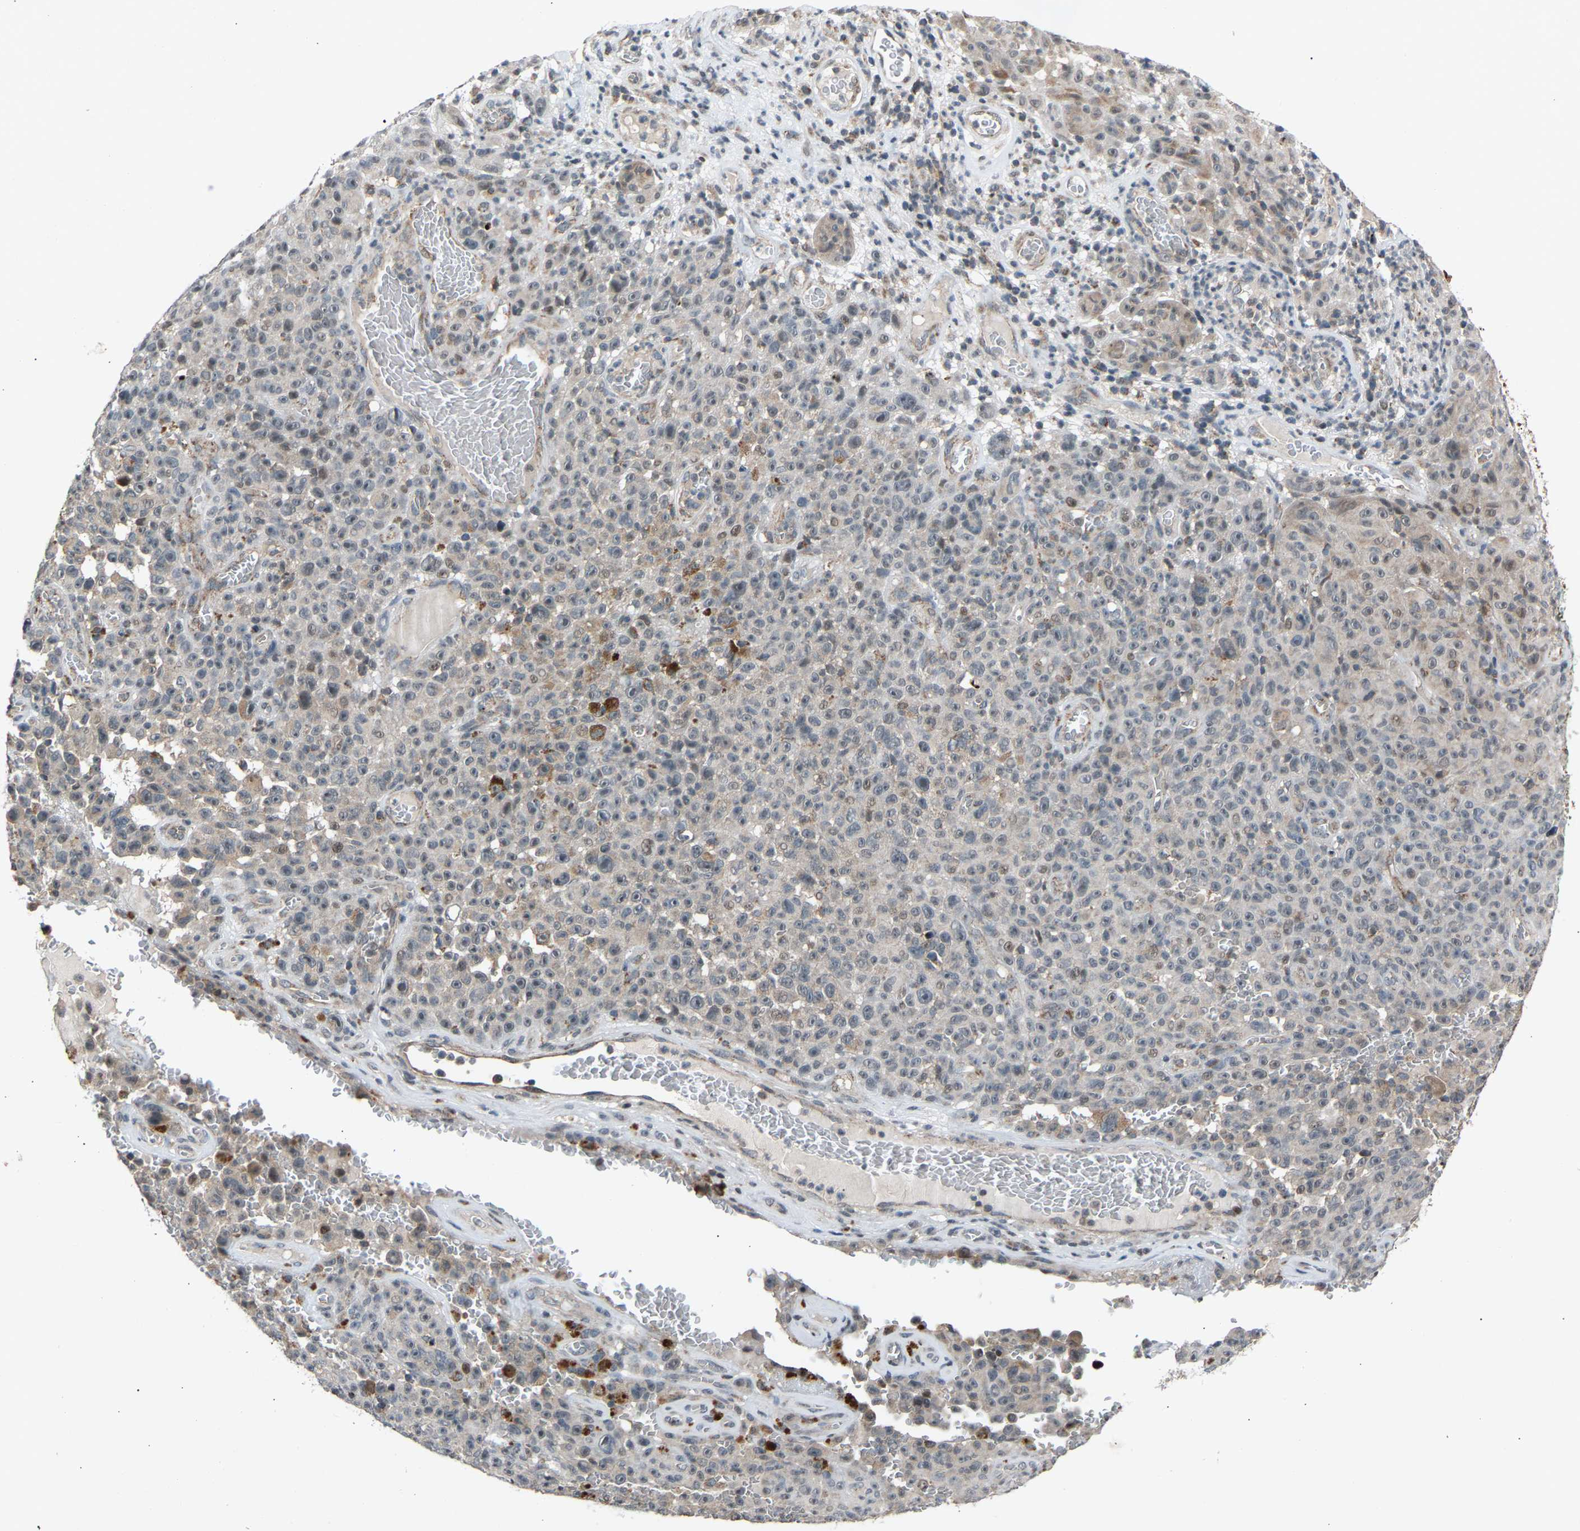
{"staining": {"intensity": "negative", "quantity": "none", "location": "none"}, "tissue": "melanoma", "cell_type": "Tumor cells", "image_type": "cancer", "snomed": [{"axis": "morphology", "description": "Malignant melanoma, NOS"}, {"axis": "topography", "description": "Skin"}], "caption": "Malignant melanoma was stained to show a protein in brown. There is no significant expression in tumor cells. (Stains: DAB immunohistochemistry (IHC) with hematoxylin counter stain, Microscopy: brightfield microscopy at high magnification).", "gene": "SLIRP", "patient": {"sex": "female", "age": 82}}